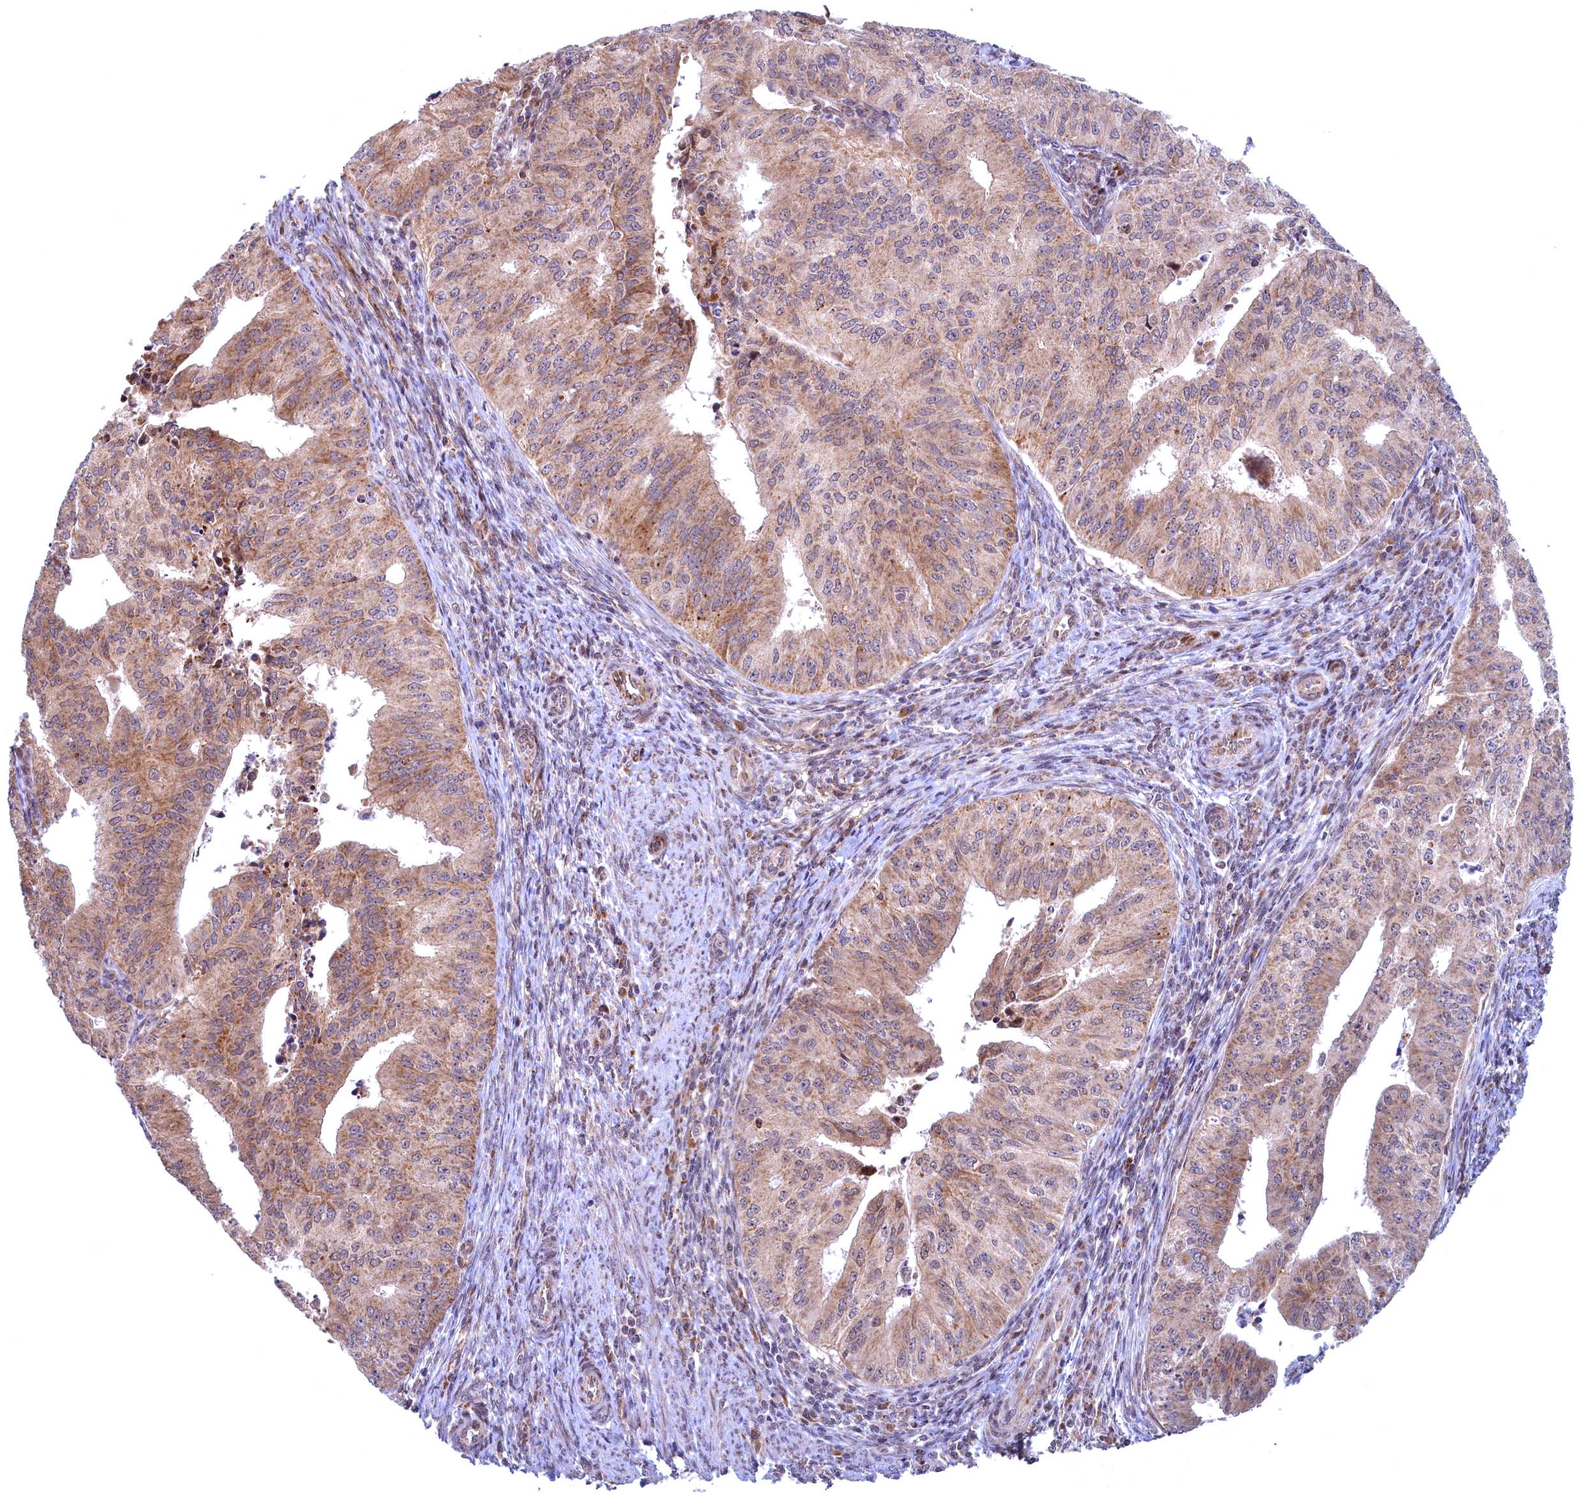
{"staining": {"intensity": "moderate", "quantity": ">75%", "location": "cytoplasmic/membranous"}, "tissue": "endometrial cancer", "cell_type": "Tumor cells", "image_type": "cancer", "snomed": [{"axis": "morphology", "description": "Adenocarcinoma, NOS"}, {"axis": "topography", "description": "Endometrium"}], "caption": "Adenocarcinoma (endometrial) stained with a brown dye demonstrates moderate cytoplasmic/membranous positive staining in about >75% of tumor cells.", "gene": "PLA2G10", "patient": {"sex": "female", "age": 50}}